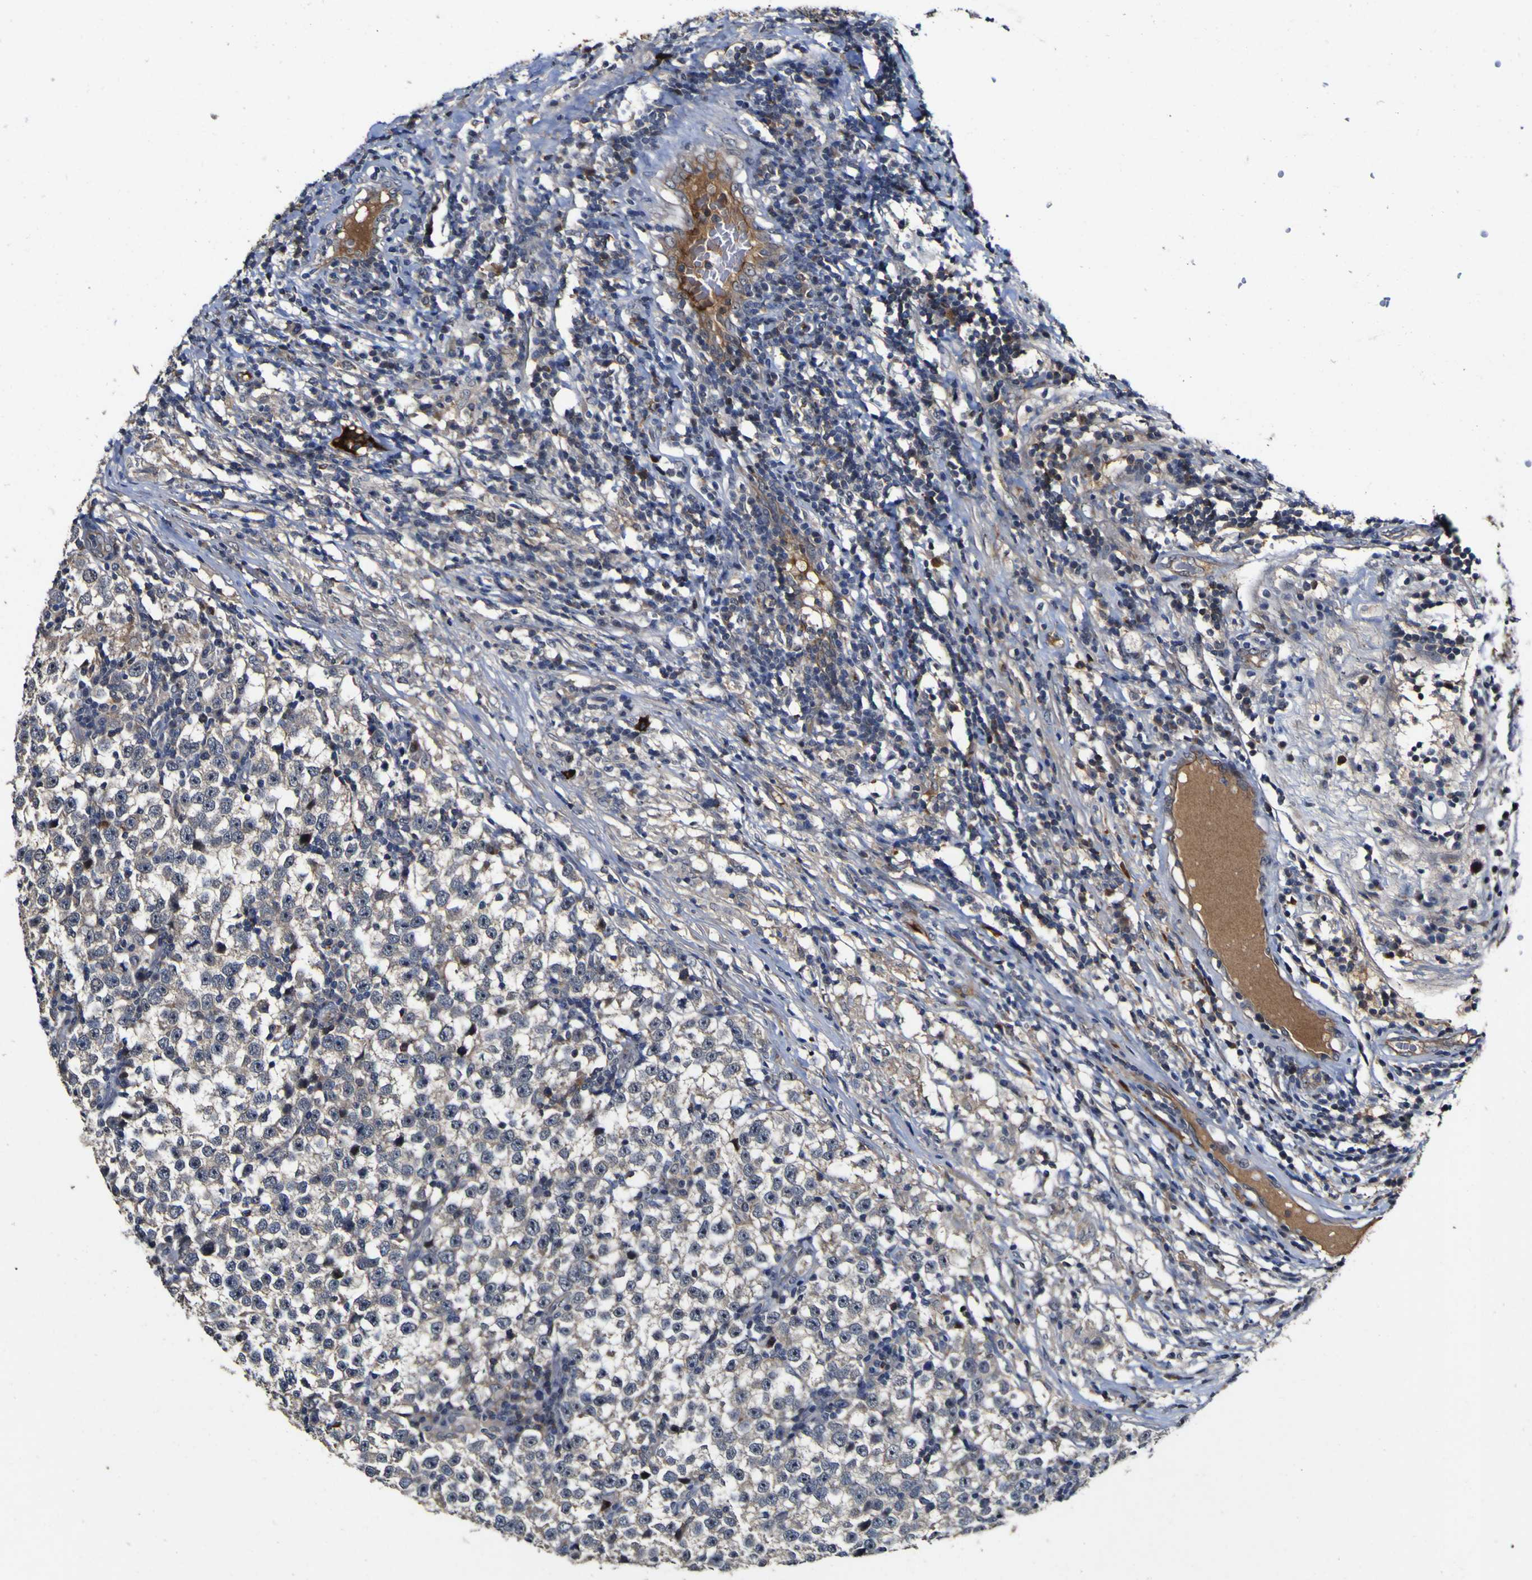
{"staining": {"intensity": "negative", "quantity": "none", "location": "none"}, "tissue": "testis cancer", "cell_type": "Tumor cells", "image_type": "cancer", "snomed": [{"axis": "morphology", "description": "Seminoma, NOS"}, {"axis": "topography", "description": "Testis"}], "caption": "Testis cancer (seminoma) stained for a protein using immunohistochemistry displays no expression tumor cells.", "gene": "CCL2", "patient": {"sex": "male", "age": 43}}